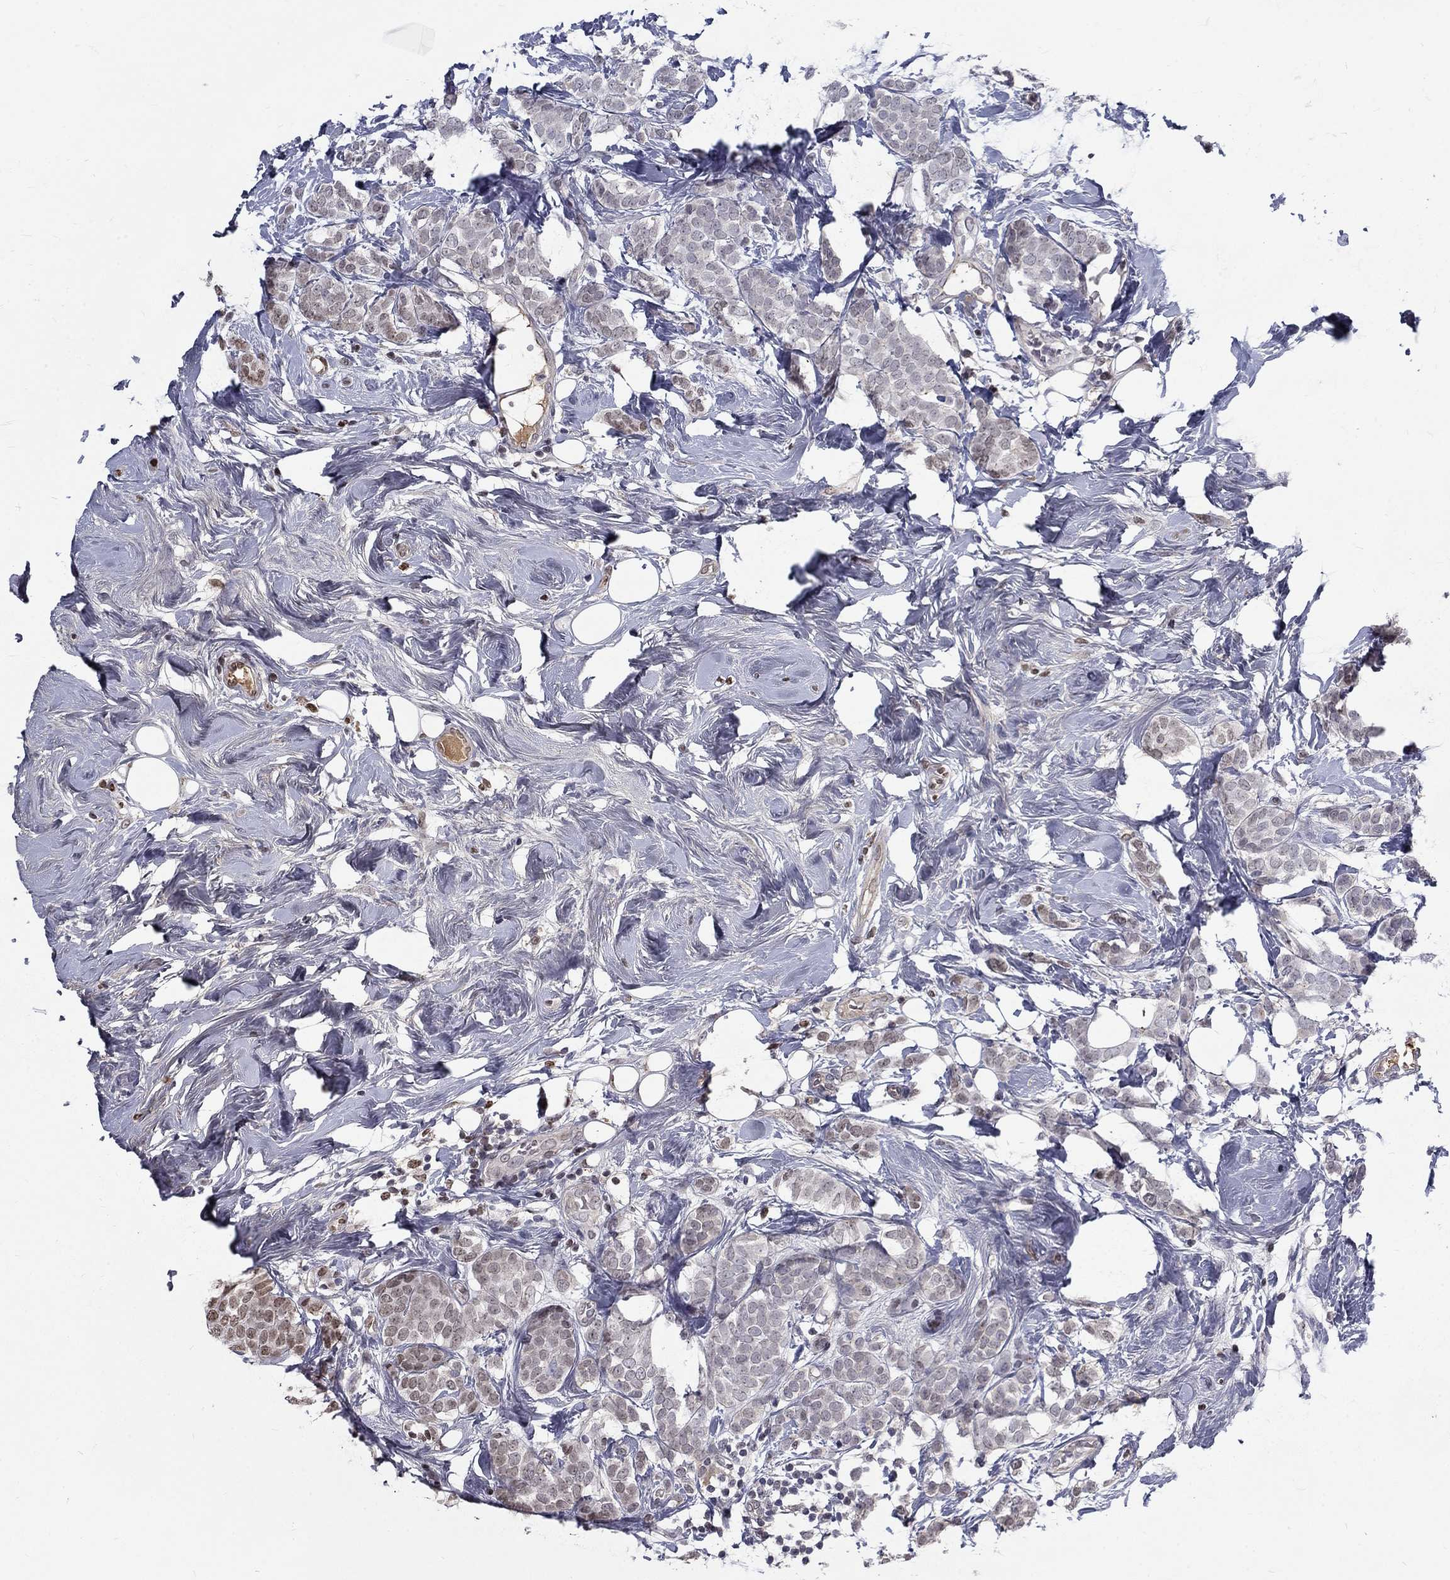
{"staining": {"intensity": "strong", "quantity": "<25%", "location": "cytoplasmic/membranous,nuclear"}, "tissue": "breast cancer", "cell_type": "Tumor cells", "image_type": "cancer", "snomed": [{"axis": "morphology", "description": "Lobular carcinoma"}, {"axis": "topography", "description": "Breast"}], "caption": "Breast lobular carcinoma stained with a protein marker exhibits strong staining in tumor cells.", "gene": "EPDR1", "patient": {"sex": "female", "age": 49}}